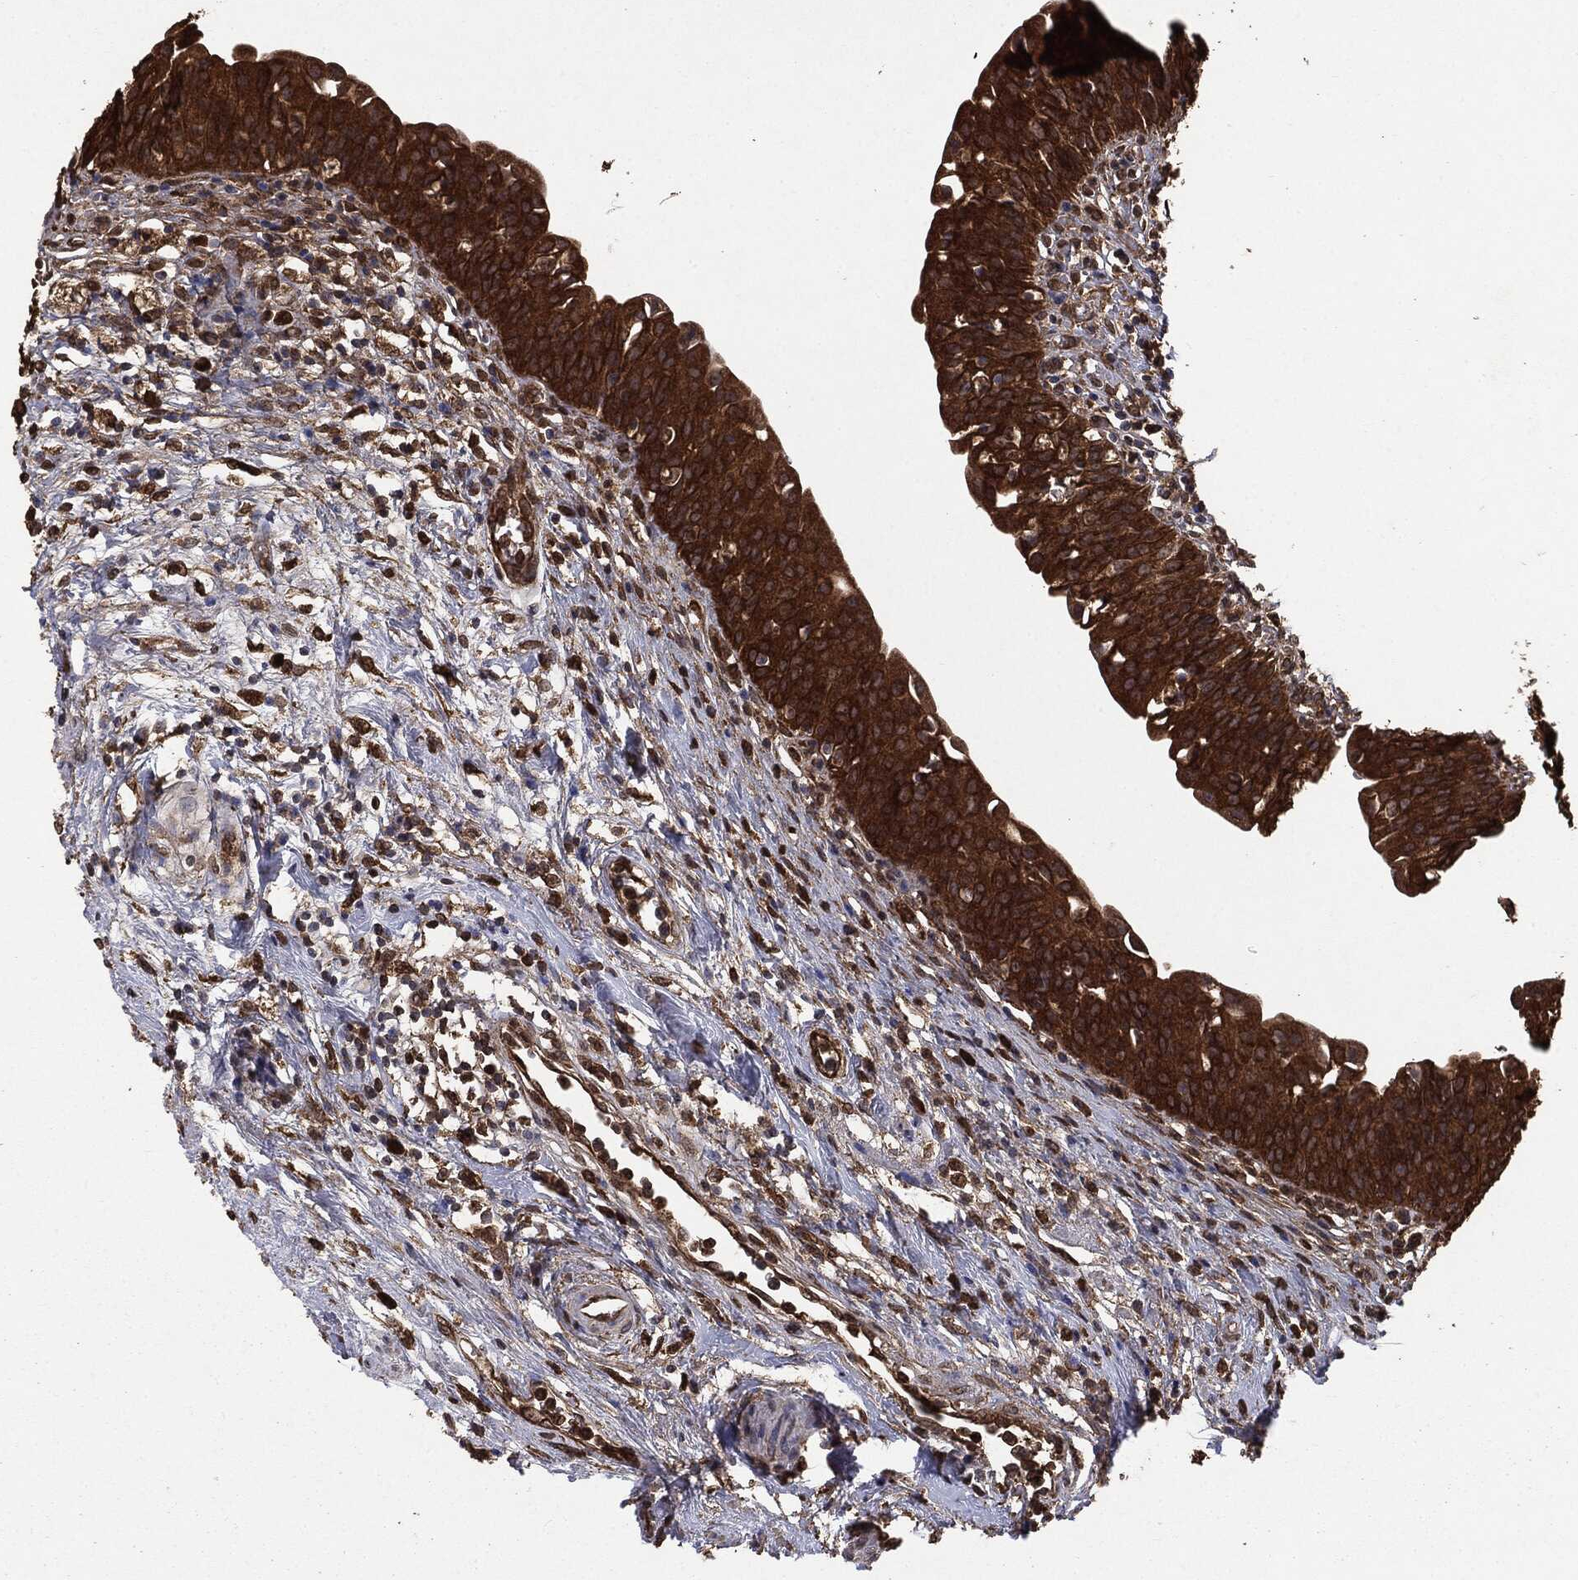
{"staining": {"intensity": "strong", "quantity": ">75%", "location": "cytoplasmic/membranous"}, "tissue": "urinary bladder", "cell_type": "Urothelial cells", "image_type": "normal", "snomed": [{"axis": "morphology", "description": "Normal tissue, NOS"}, {"axis": "topography", "description": "Urinary bladder"}], "caption": "A brown stain shows strong cytoplasmic/membranous staining of a protein in urothelial cells of benign urinary bladder. (IHC, brightfield microscopy, high magnification).", "gene": "NME1", "patient": {"sex": "male", "age": 76}}